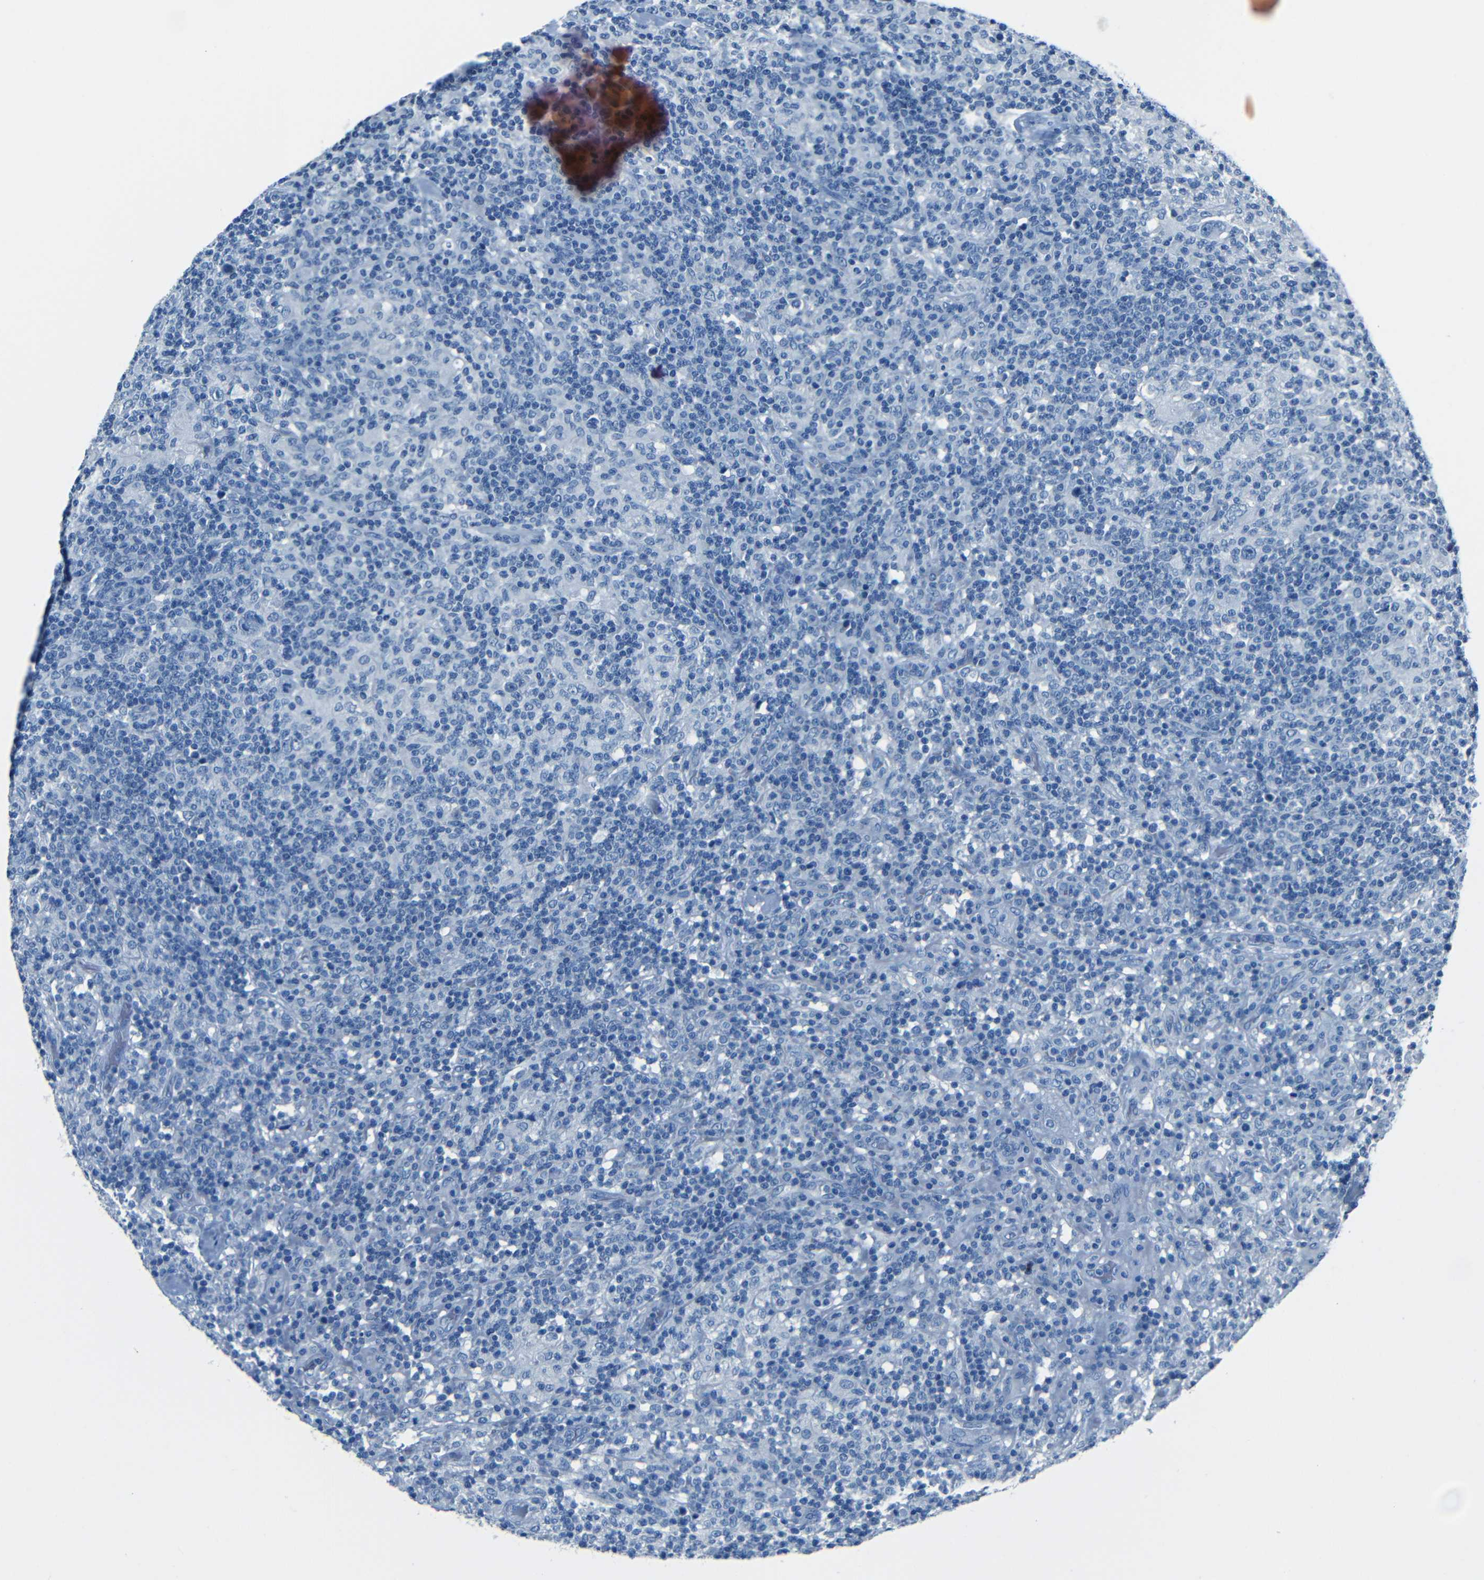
{"staining": {"intensity": "negative", "quantity": "none", "location": "none"}, "tissue": "lymphoma", "cell_type": "Tumor cells", "image_type": "cancer", "snomed": [{"axis": "morphology", "description": "Hodgkin's disease, NOS"}, {"axis": "topography", "description": "Lymph node"}], "caption": "Tumor cells are negative for brown protein staining in Hodgkin's disease.", "gene": "FBN2", "patient": {"sex": "male", "age": 70}}